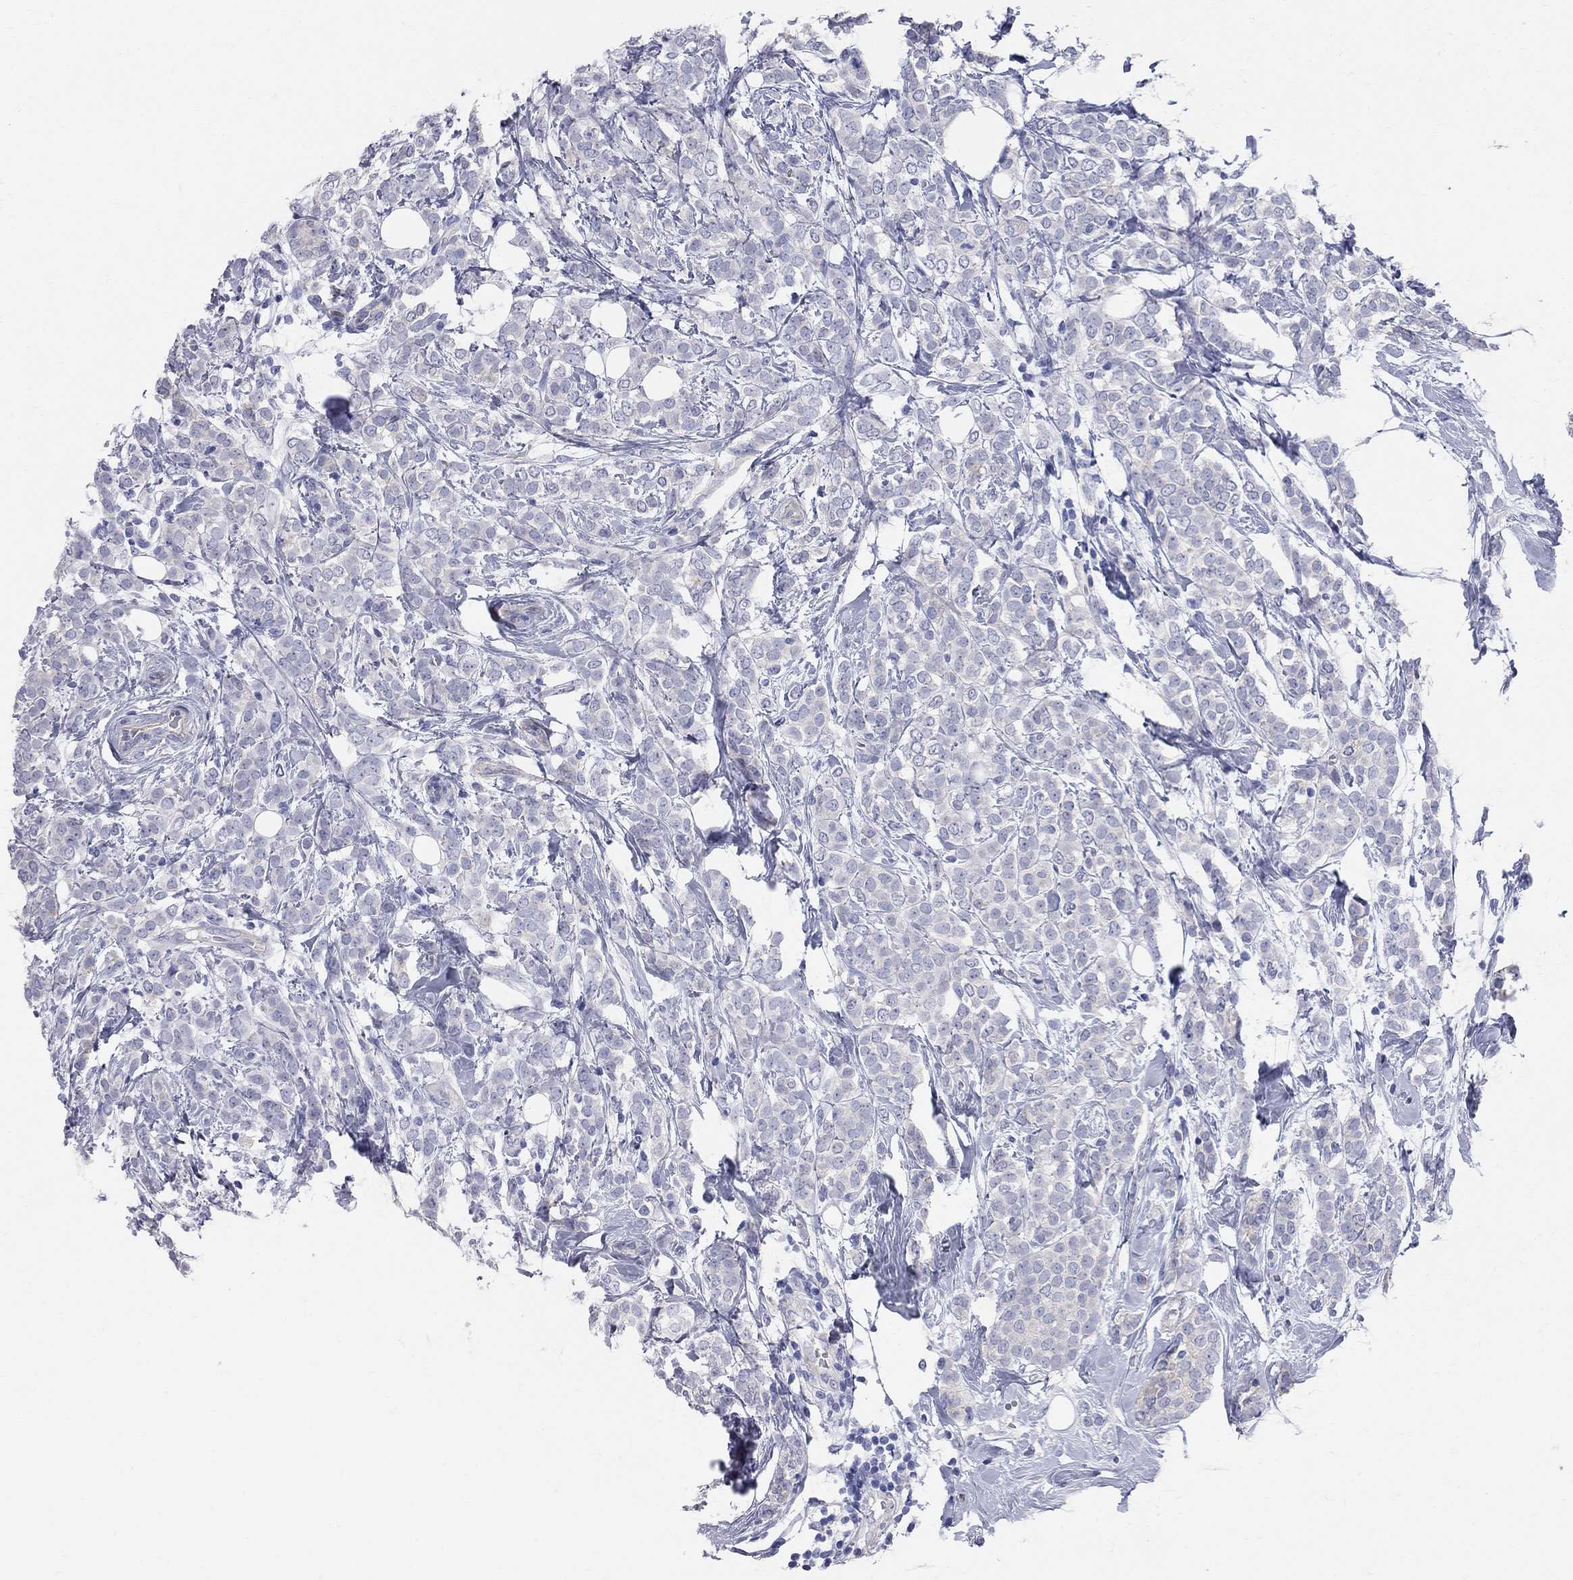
{"staining": {"intensity": "weak", "quantity": "<25%", "location": "cytoplasmic/membranous"}, "tissue": "breast cancer", "cell_type": "Tumor cells", "image_type": "cancer", "snomed": [{"axis": "morphology", "description": "Lobular carcinoma"}, {"axis": "topography", "description": "Breast"}], "caption": "Breast lobular carcinoma stained for a protein using immunohistochemistry (IHC) exhibits no positivity tumor cells.", "gene": "AOX1", "patient": {"sex": "female", "age": 49}}